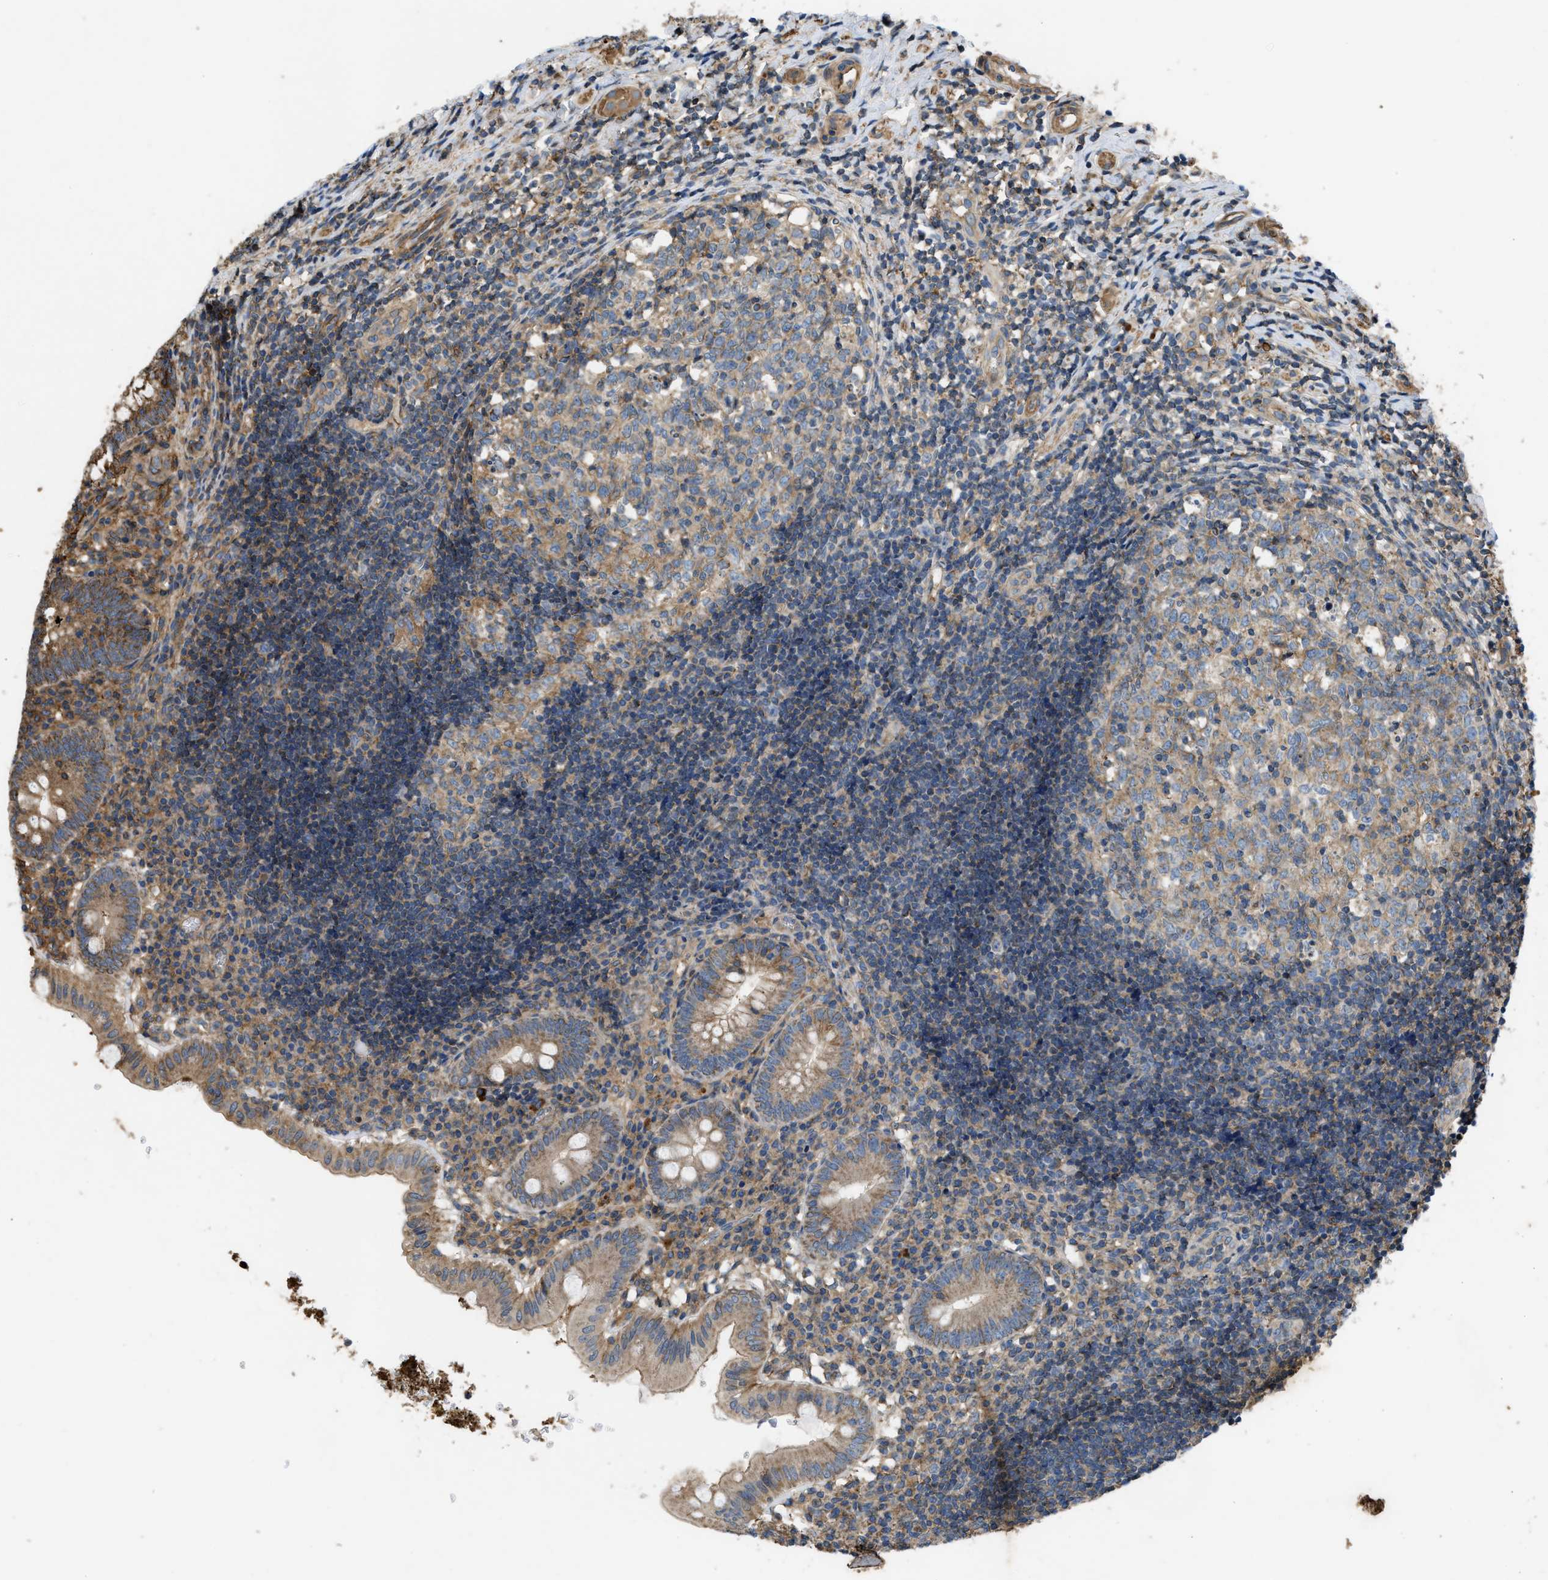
{"staining": {"intensity": "strong", "quantity": ">75%", "location": "cytoplasmic/membranous"}, "tissue": "appendix", "cell_type": "Glandular cells", "image_type": "normal", "snomed": [{"axis": "morphology", "description": "Normal tissue, NOS"}, {"axis": "topography", "description": "Appendix"}], "caption": "Immunohistochemical staining of benign human appendix demonstrates high levels of strong cytoplasmic/membranous staining in approximately >75% of glandular cells. The staining was performed using DAB to visualize the protein expression in brown, while the nuclei were stained in blue with hematoxylin (Magnification: 20x).", "gene": "GNB4", "patient": {"sex": "male", "age": 8}}